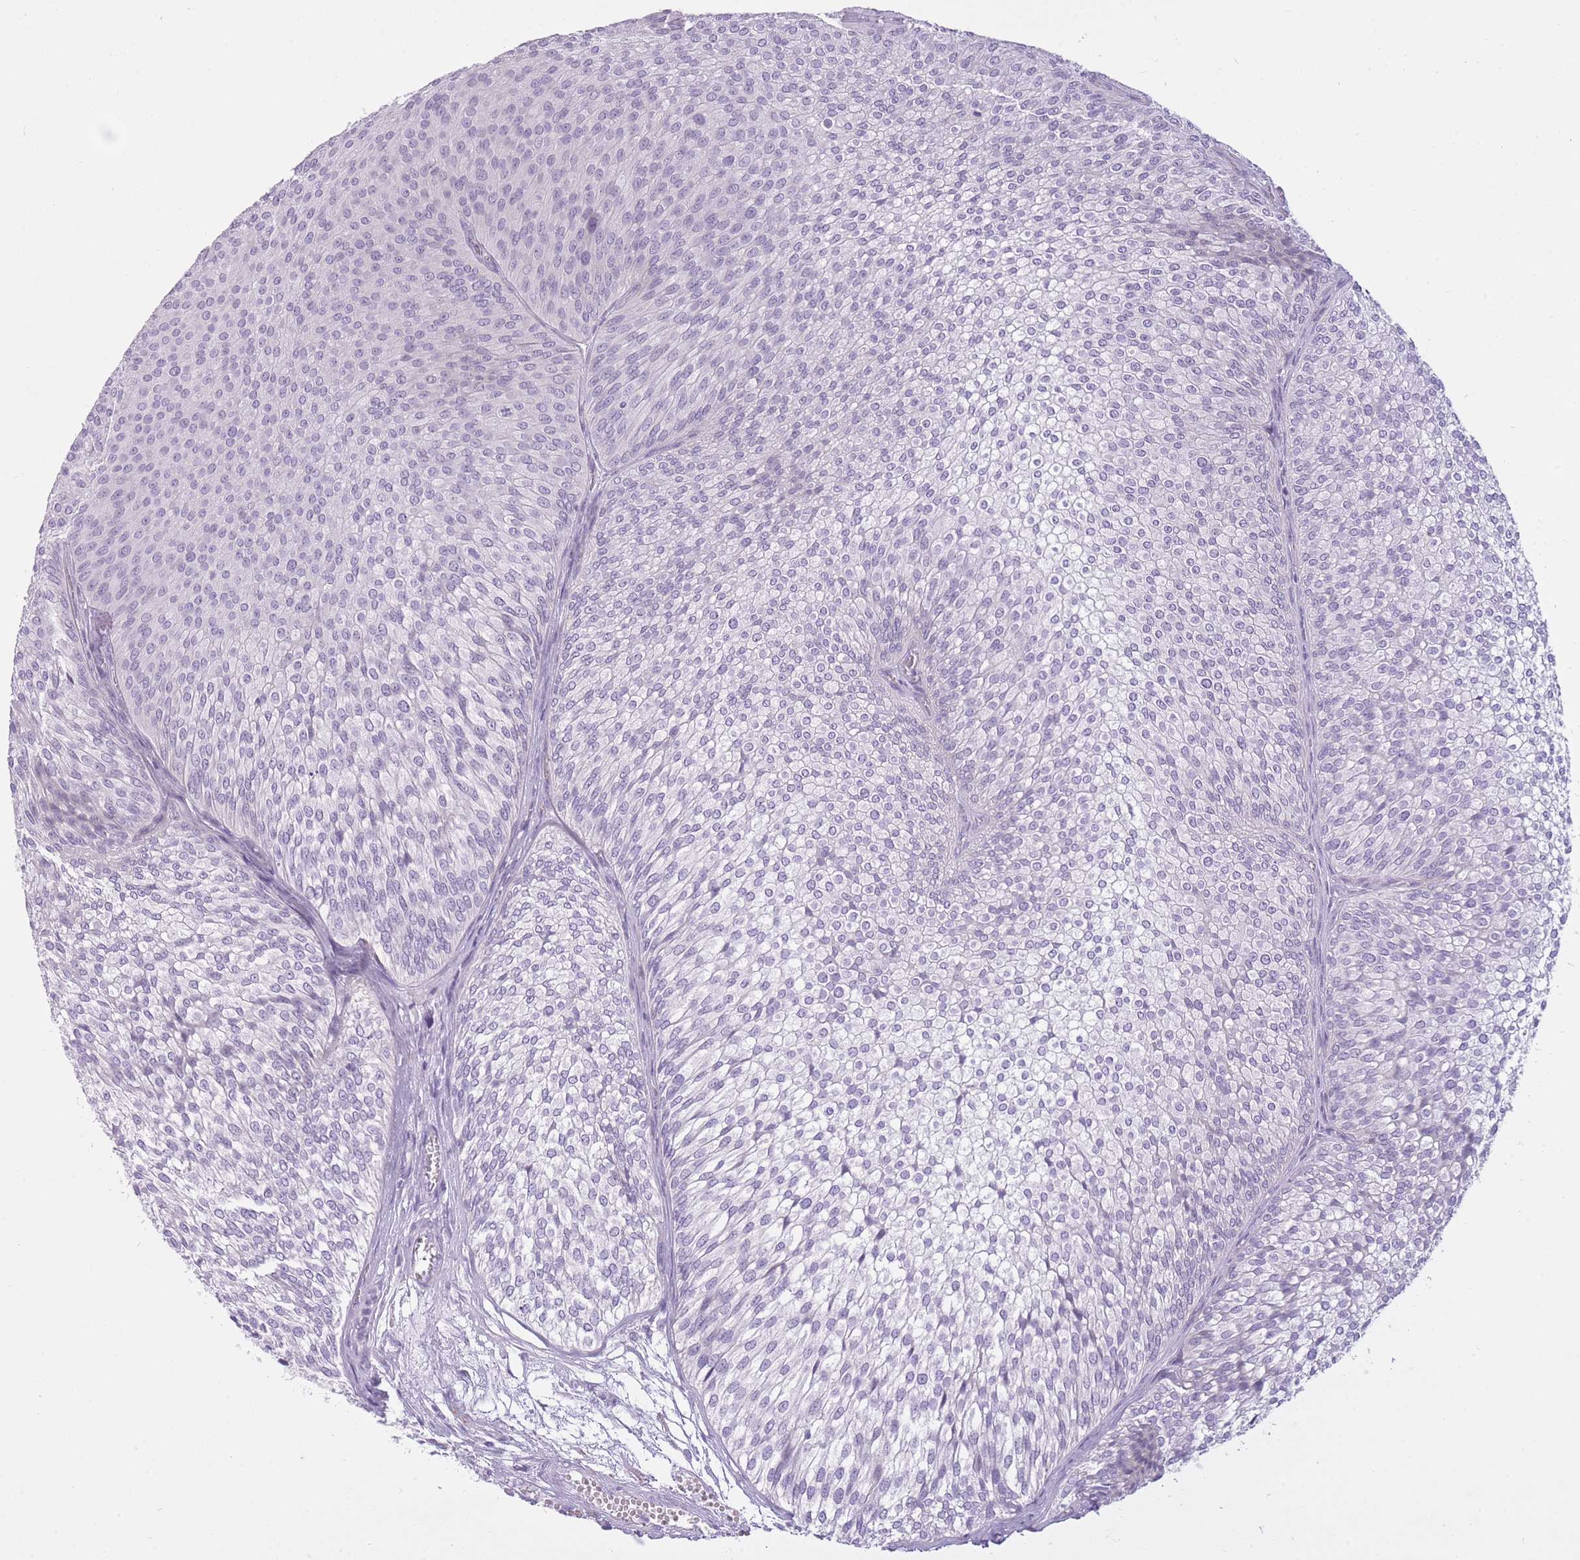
{"staining": {"intensity": "negative", "quantity": "none", "location": "none"}, "tissue": "urothelial cancer", "cell_type": "Tumor cells", "image_type": "cancer", "snomed": [{"axis": "morphology", "description": "Urothelial carcinoma, Low grade"}, {"axis": "topography", "description": "Urinary bladder"}], "caption": "A histopathology image of human urothelial carcinoma (low-grade) is negative for staining in tumor cells.", "gene": "GOLGA6D", "patient": {"sex": "male", "age": 91}}